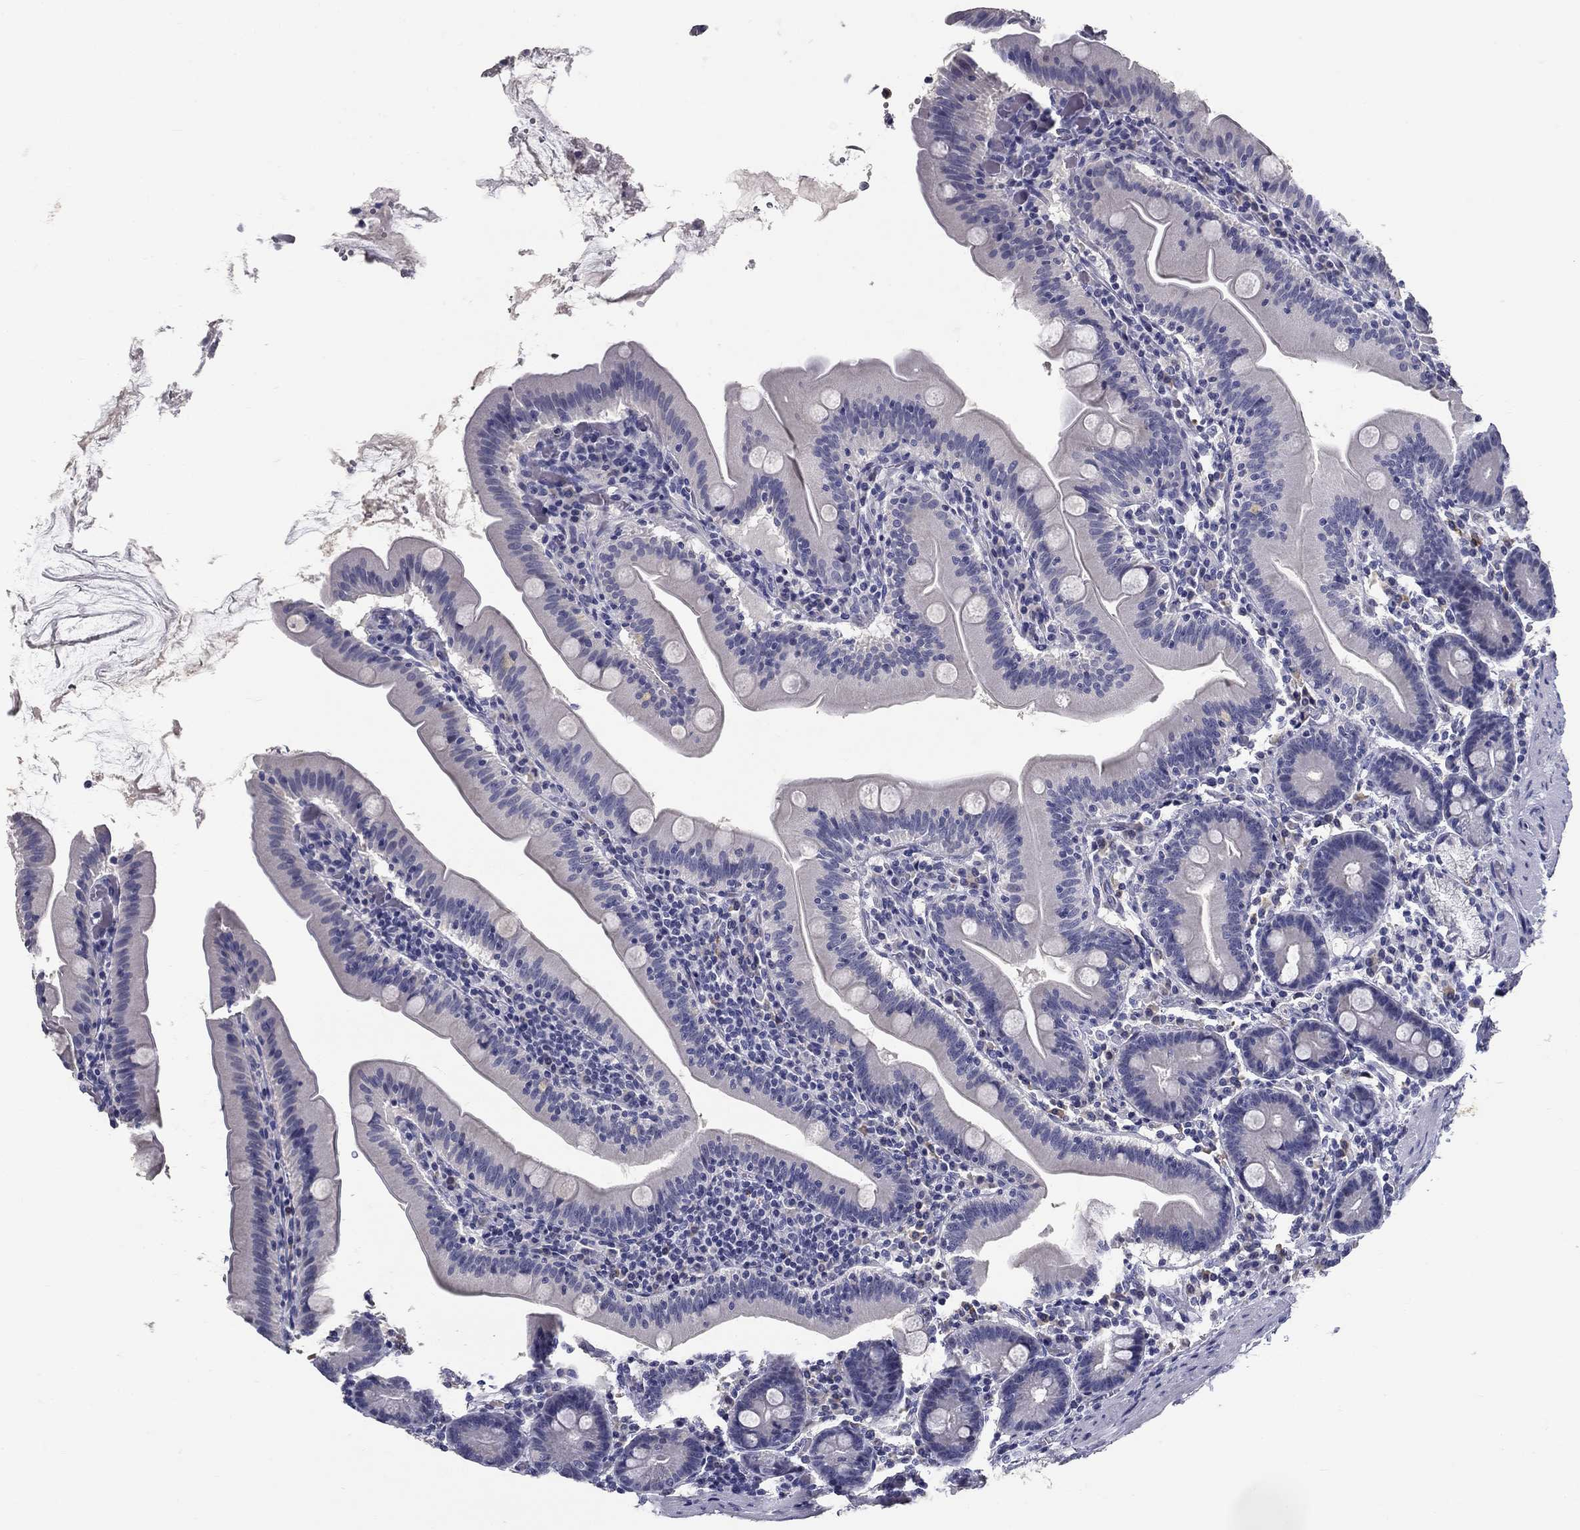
{"staining": {"intensity": "negative", "quantity": "none", "location": "none"}, "tissue": "small intestine", "cell_type": "Glandular cells", "image_type": "normal", "snomed": [{"axis": "morphology", "description": "Normal tissue, NOS"}, {"axis": "topography", "description": "Small intestine"}], "caption": "Immunohistochemical staining of normal small intestine shows no significant expression in glandular cells.", "gene": "POMC", "patient": {"sex": "male", "age": 37}}